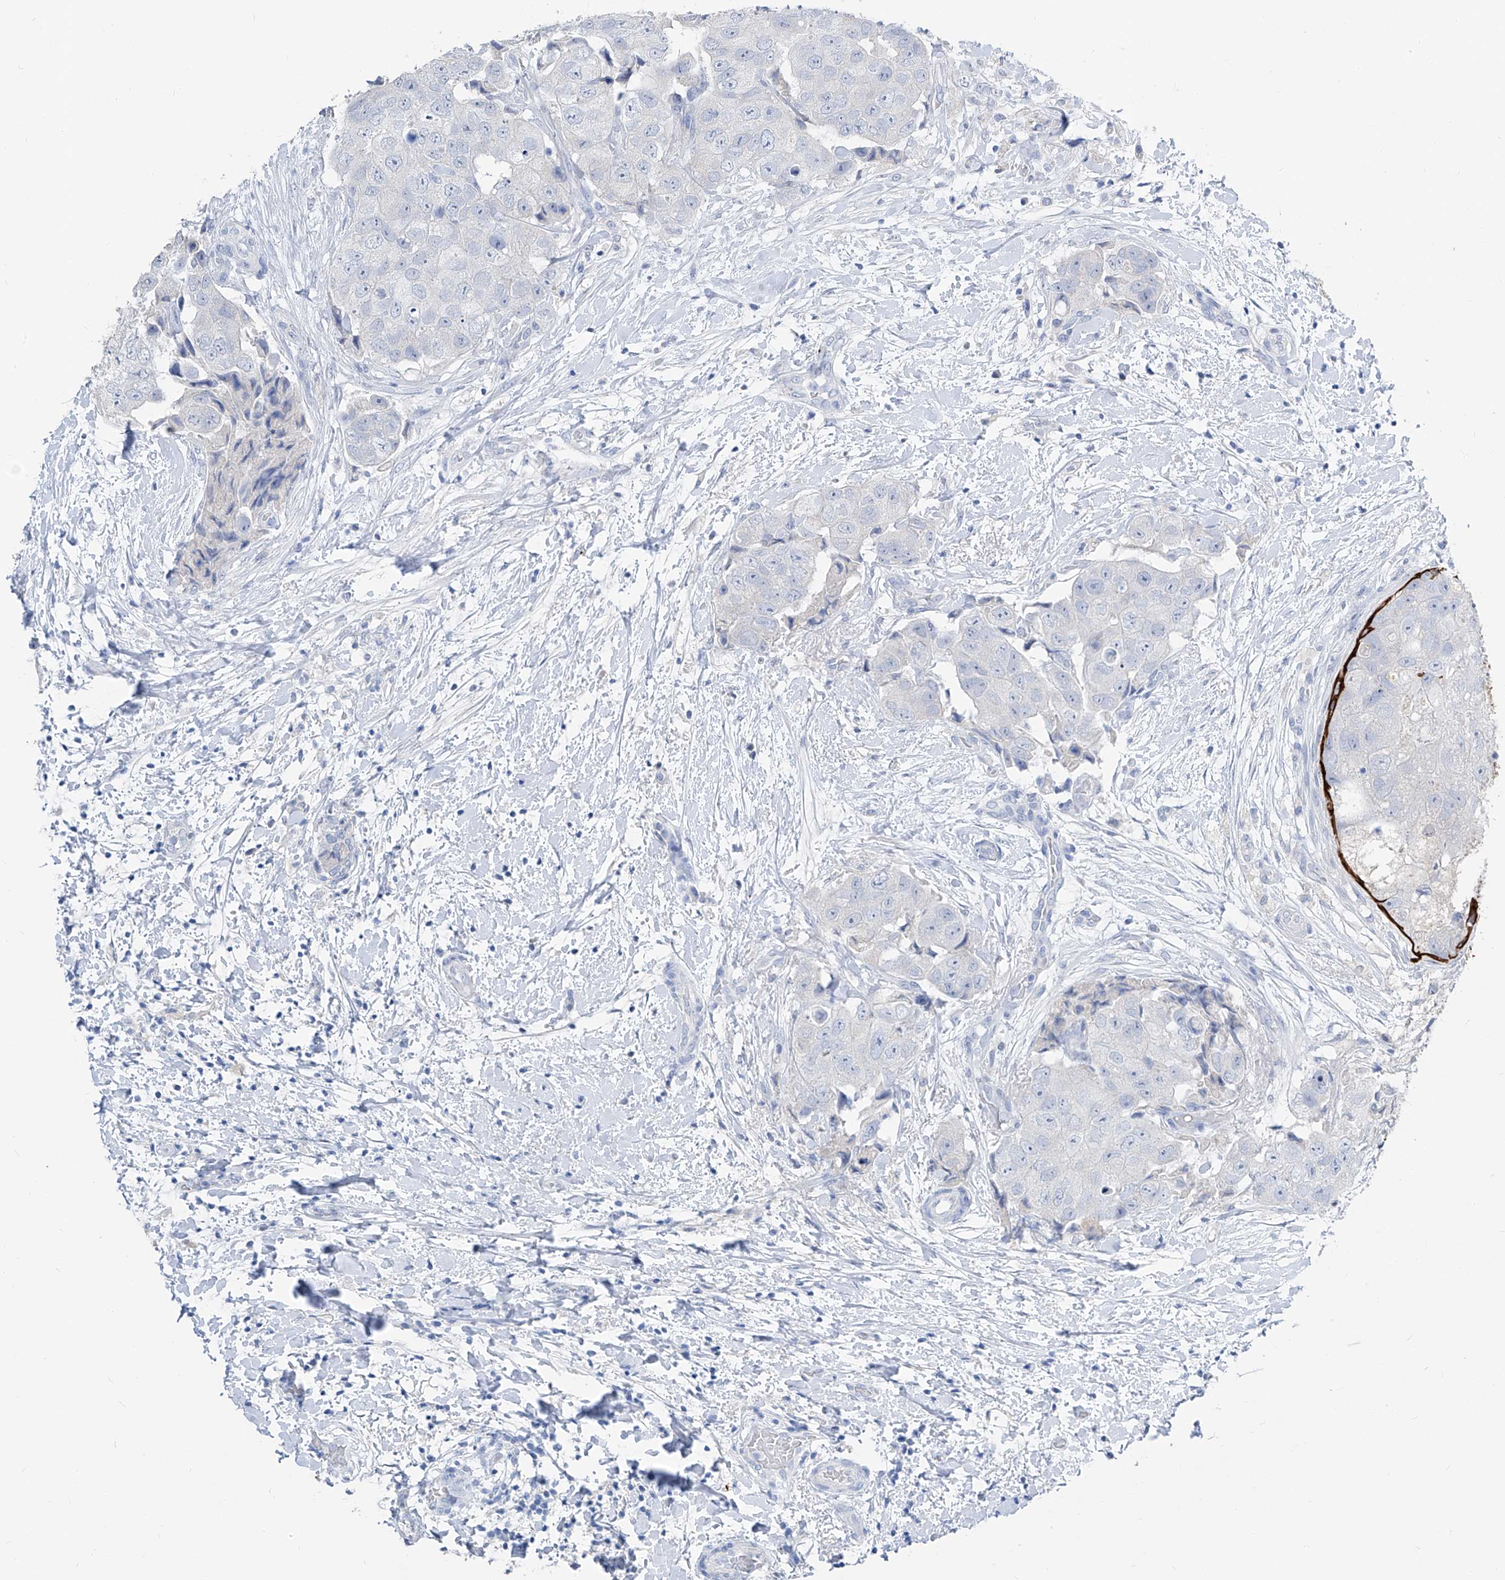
{"staining": {"intensity": "negative", "quantity": "none", "location": "none"}, "tissue": "breast cancer", "cell_type": "Tumor cells", "image_type": "cancer", "snomed": [{"axis": "morphology", "description": "Normal tissue, NOS"}, {"axis": "morphology", "description": "Duct carcinoma"}, {"axis": "topography", "description": "Breast"}], "caption": "Immunohistochemistry of breast cancer (infiltrating ductal carcinoma) exhibits no staining in tumor cells. (DAB (3,3'-diaminobenzidine) immunohistochemistry visualized using brightfield microscopy, high magnification).", "gene": "FRS3", "patient": {"sex": "female", "age": 62}}